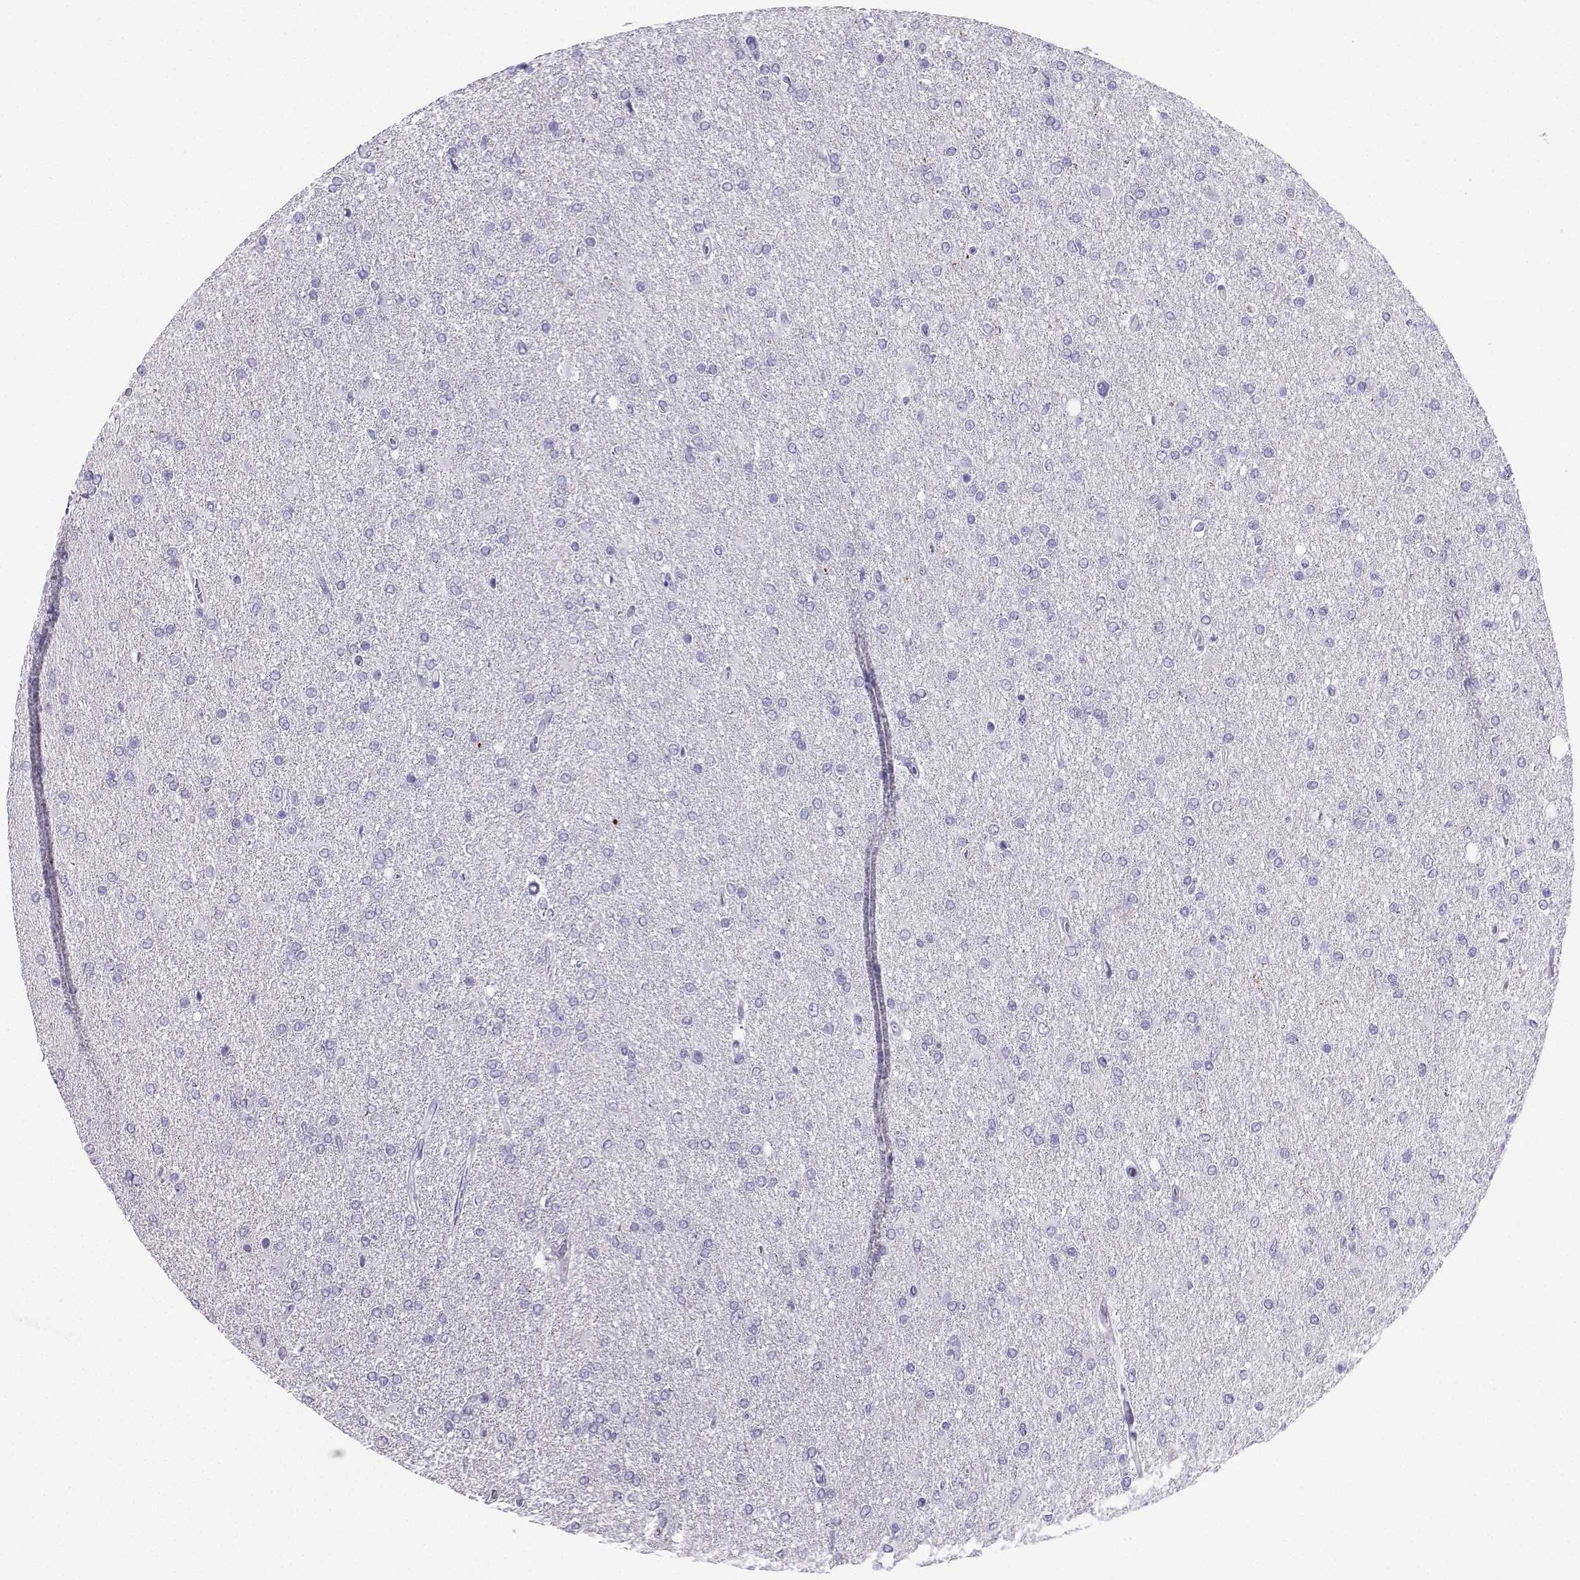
{"staining": {"intensity": "negative", "quantity": "none", "location": "none"}, "tissue": "glioma", "cell_type": "Tumor cells", "image_type": "cancer", "snomed": [{"axis": "morphology", "description": "Glioma, malignant, High grade"}, {"axis": "topography", "description": "Cerebral cortex"}], "caption": "The IHC histopathology image has no significant positivity in tumor cells of glioma tissue.", "gene": "SLC18A2", "patient": {"sex": "male", "age": 70}}